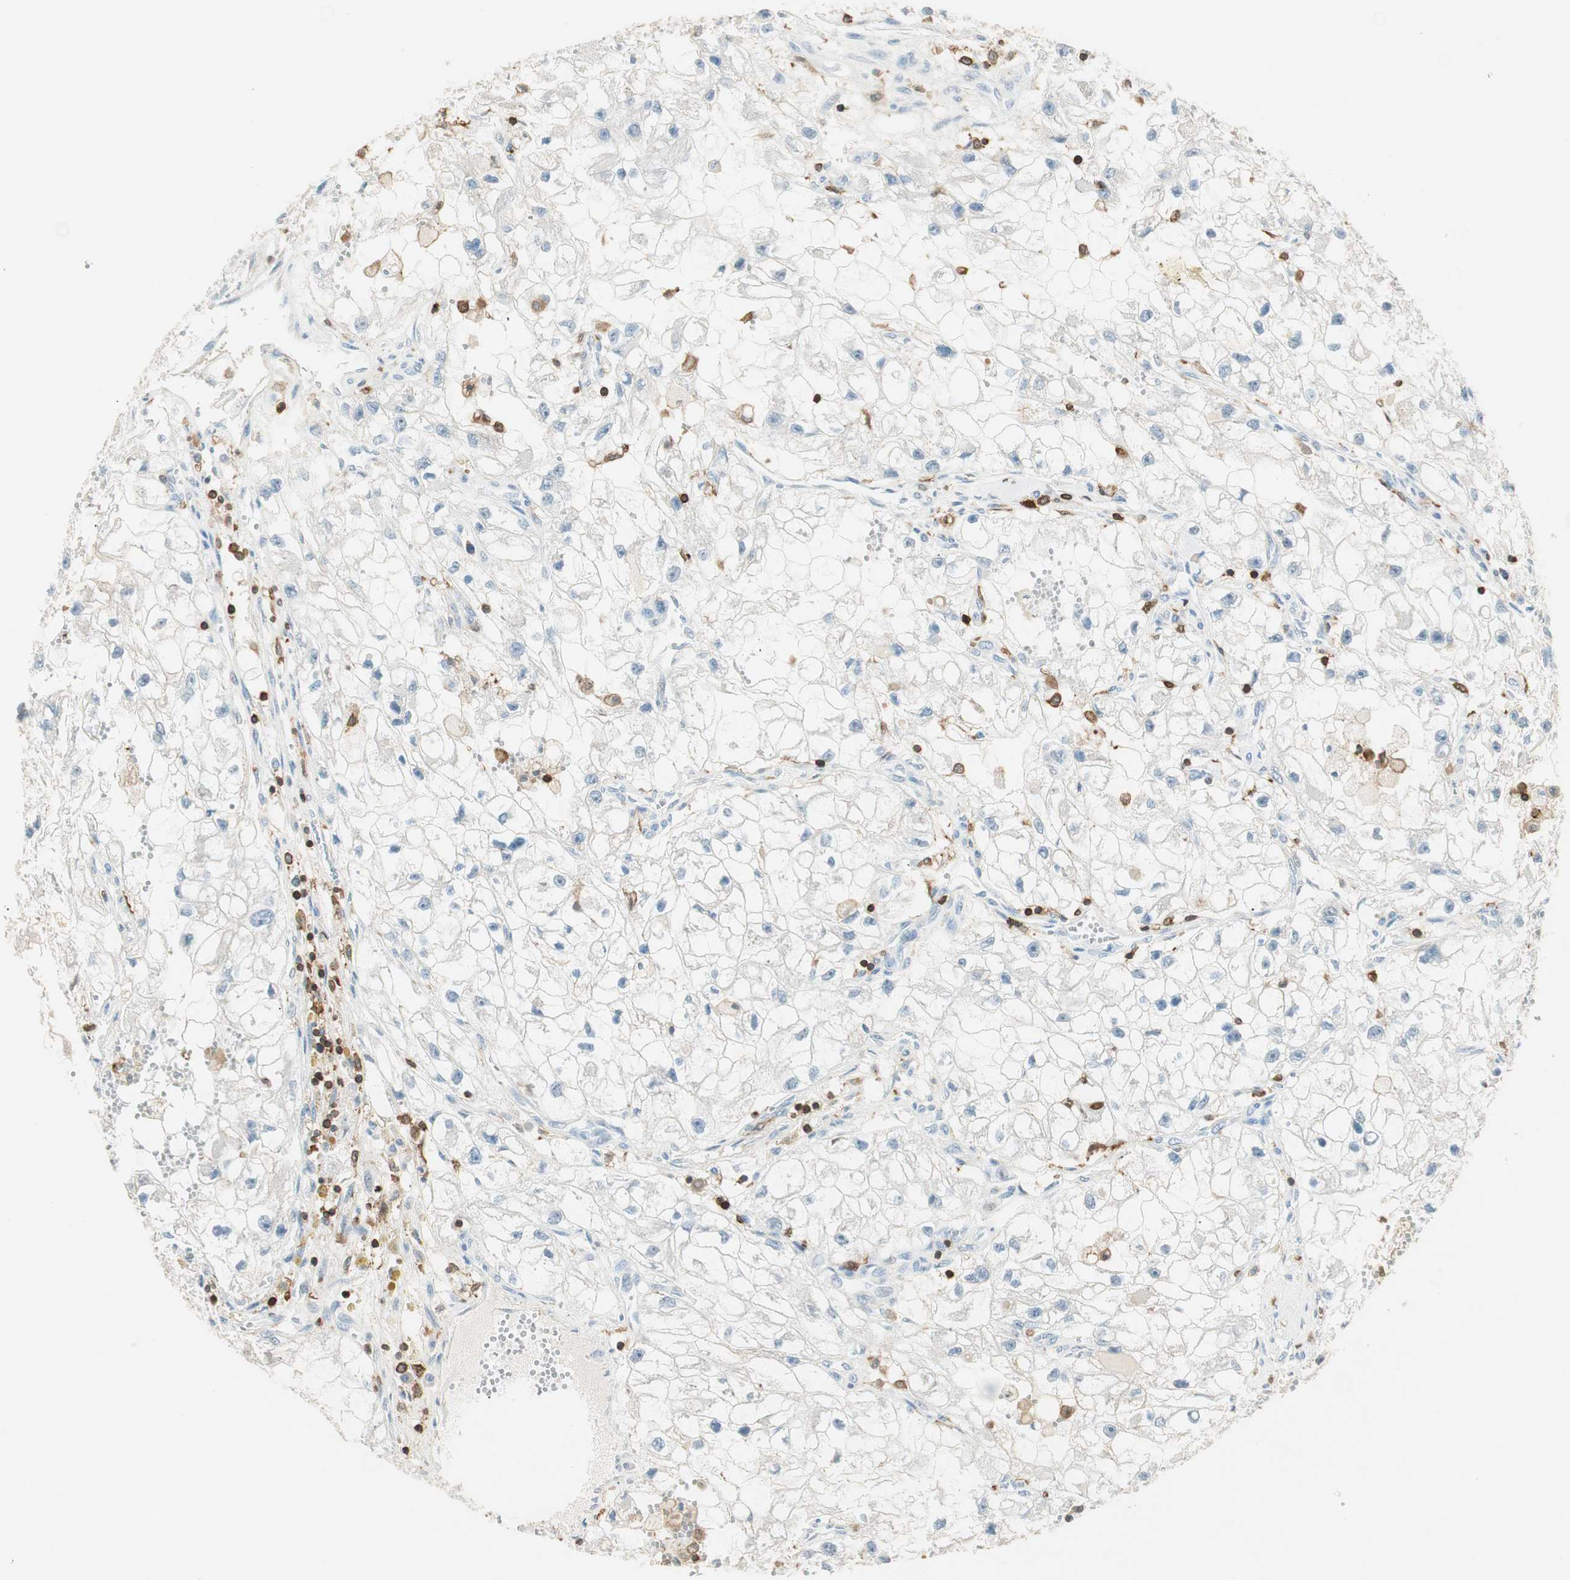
{"staining": {"intensity": "negative", "quantity": "none", "location": "none"}, "tissue": "renal cancer", "cell_type": "Tumor cells", "image_type": "cancer", "snomed": [{"axis": "morphology", "description": "Adenocarcinoma, NOS"}, {"axis": "topography", "description": "Kidney"}], "caption": "High magnification brightfield microscopy of renal cancer (adenocarcinoma) stained with DAB (brown) and counterstained with hematoxylin (blue): tumor cells show no significant expression.", "gene": "HPGD", "patient": {"sex": "female", "age": 70}}